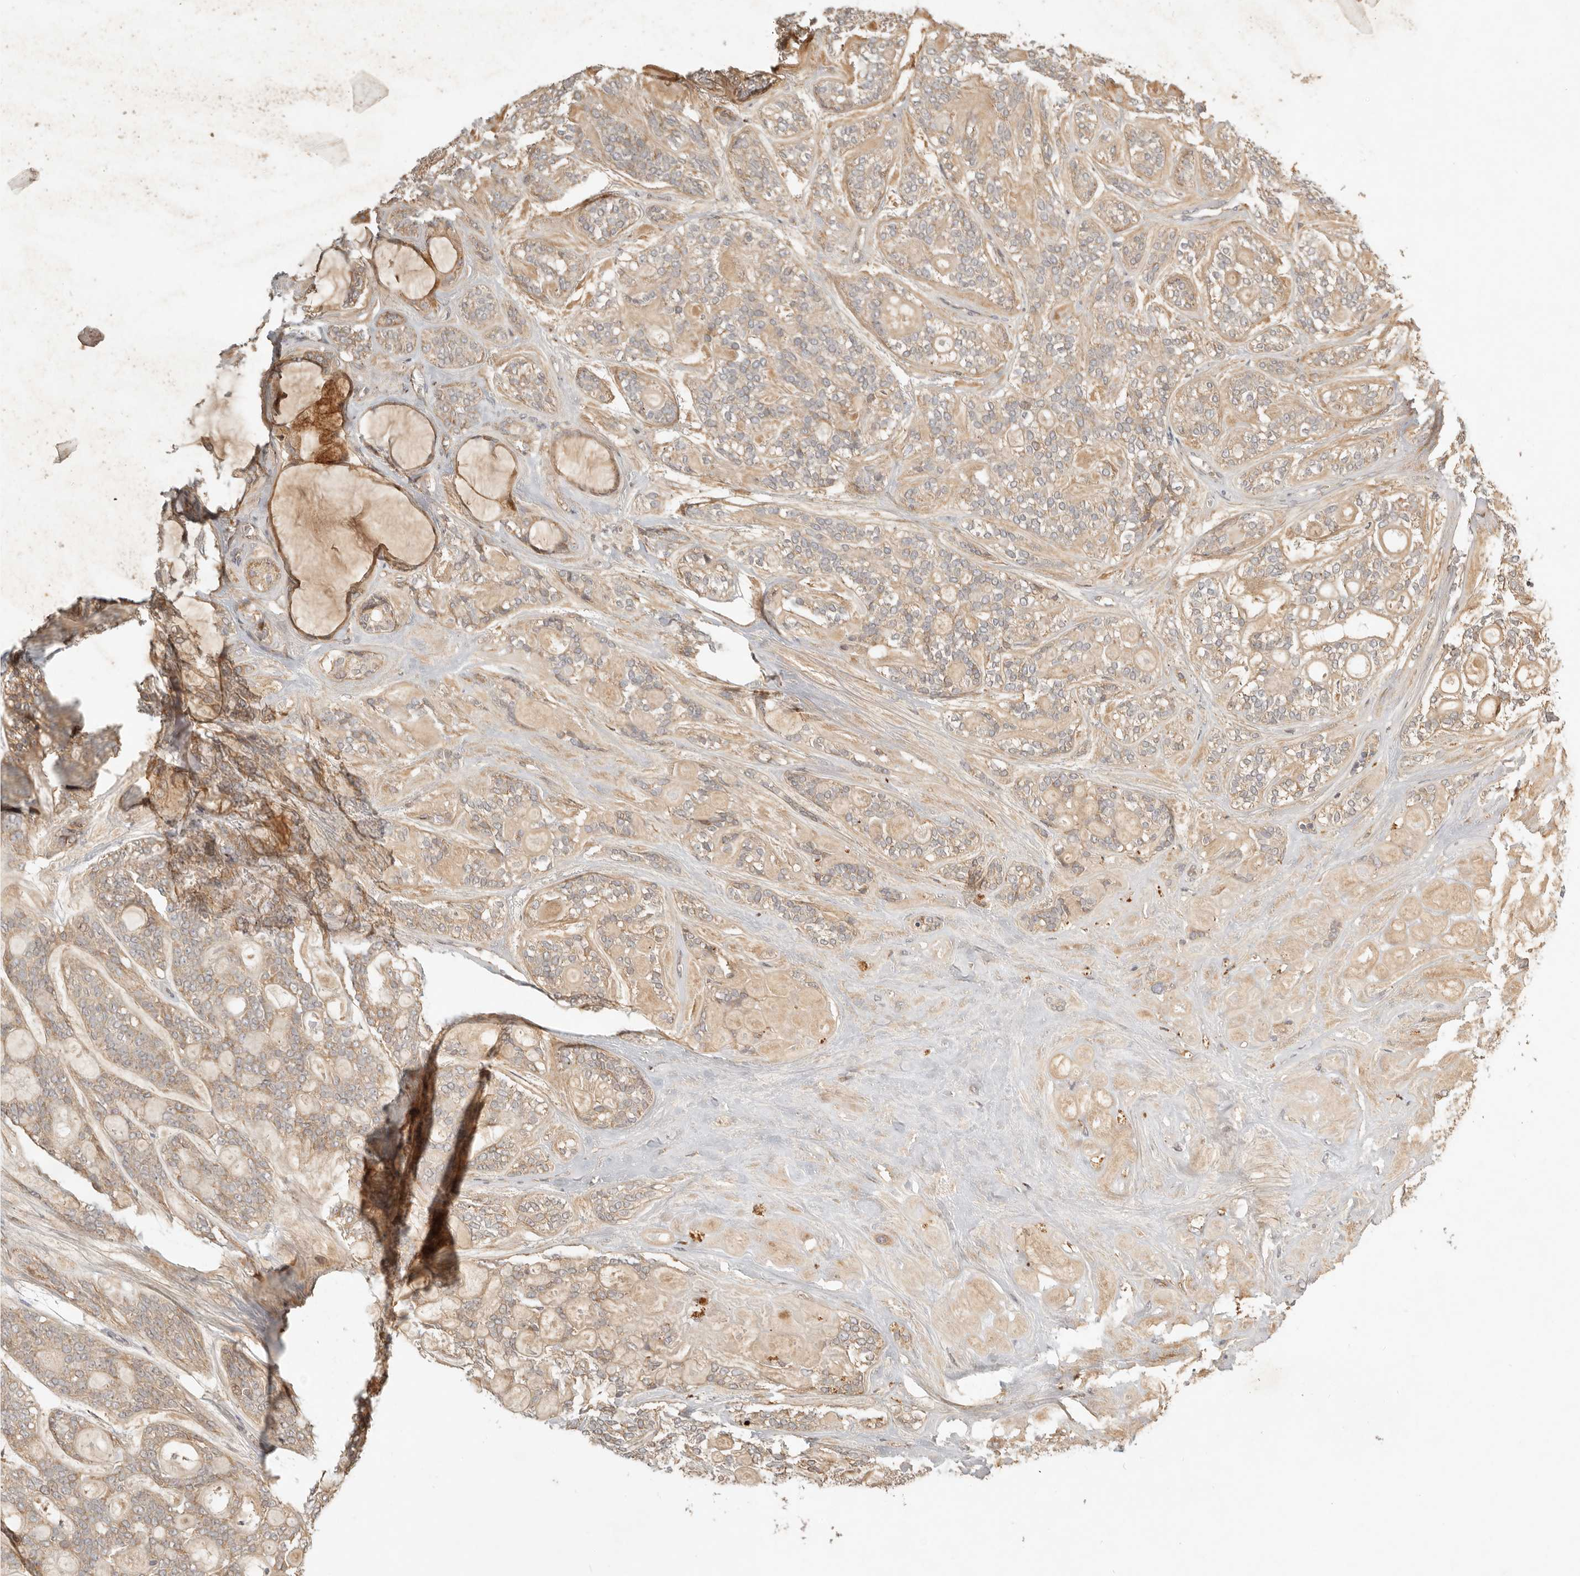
{"staining": {"intensity": "weak", "quantity": ">75%", "location": "cytoplasmic/membranous"}, "tissue": "head and neck cancer", "cell_type": "Tumor cells", "image_type": "cancer", "snomed": [{"axis": "morphology", "description": "Adenocarcinoma, NOS"}, {"axis": "topography", "description": "Head-Neck"}], "caption": "Head and neck cancer (adenocarcinoma) stained with DAB (3,3'-diaminobenzidine) IHC displays low levels of weak cytoplasmic/membranous positivity in approximately >75% of tumor cells.", "gene": "CLEC4C", "patient": {"sex": "male", "age": 66}}